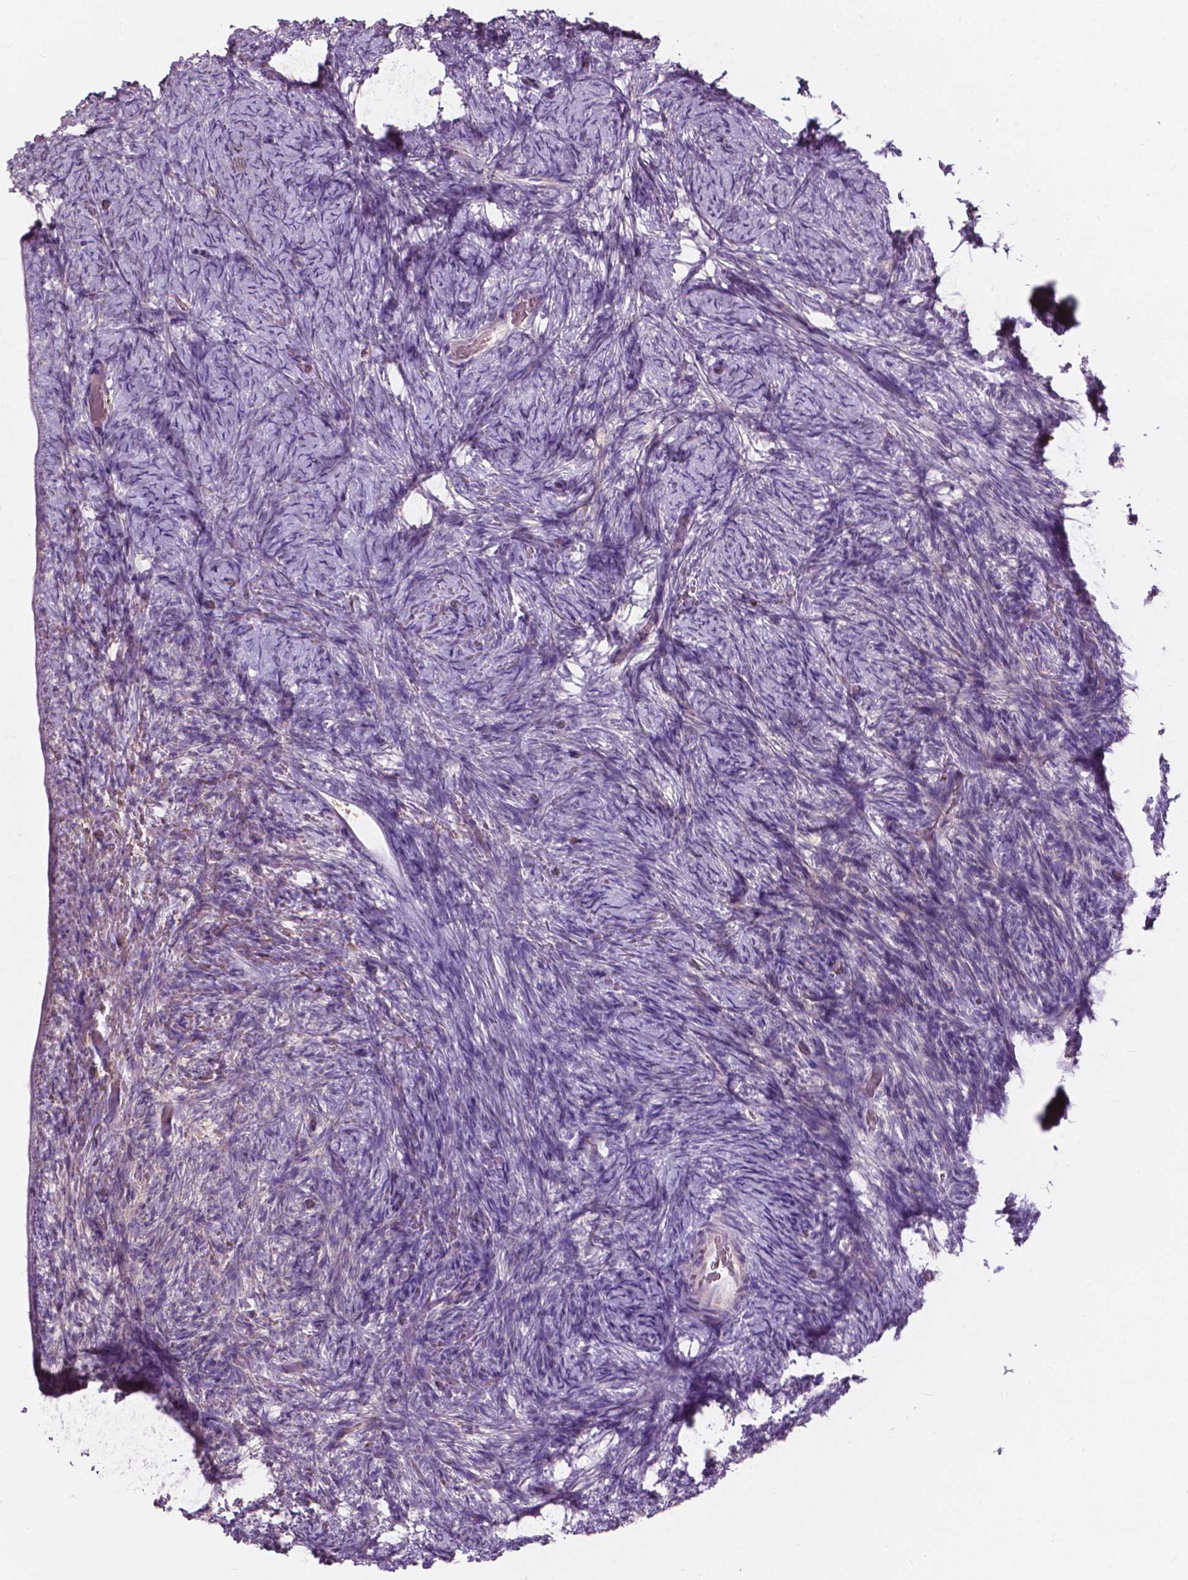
{"staining": {"intensity": "negative", "quantity": "none", "location": "none"}, "tissue": "ovary", "cell_type": "Ovarian stroma cells", "image_type": "normal", "snomed": [{"axis": "morphology", "description": "Normal tissue, NOS"}, {"axis": "topography", "description": "Ovary"}], "caption": "A photomicrograph of ovary stained for a protein displays no brown staining in ovarian stroma cells.", "gene": "NDUFS1", "patient": {"sex": "female", "age": 34}}